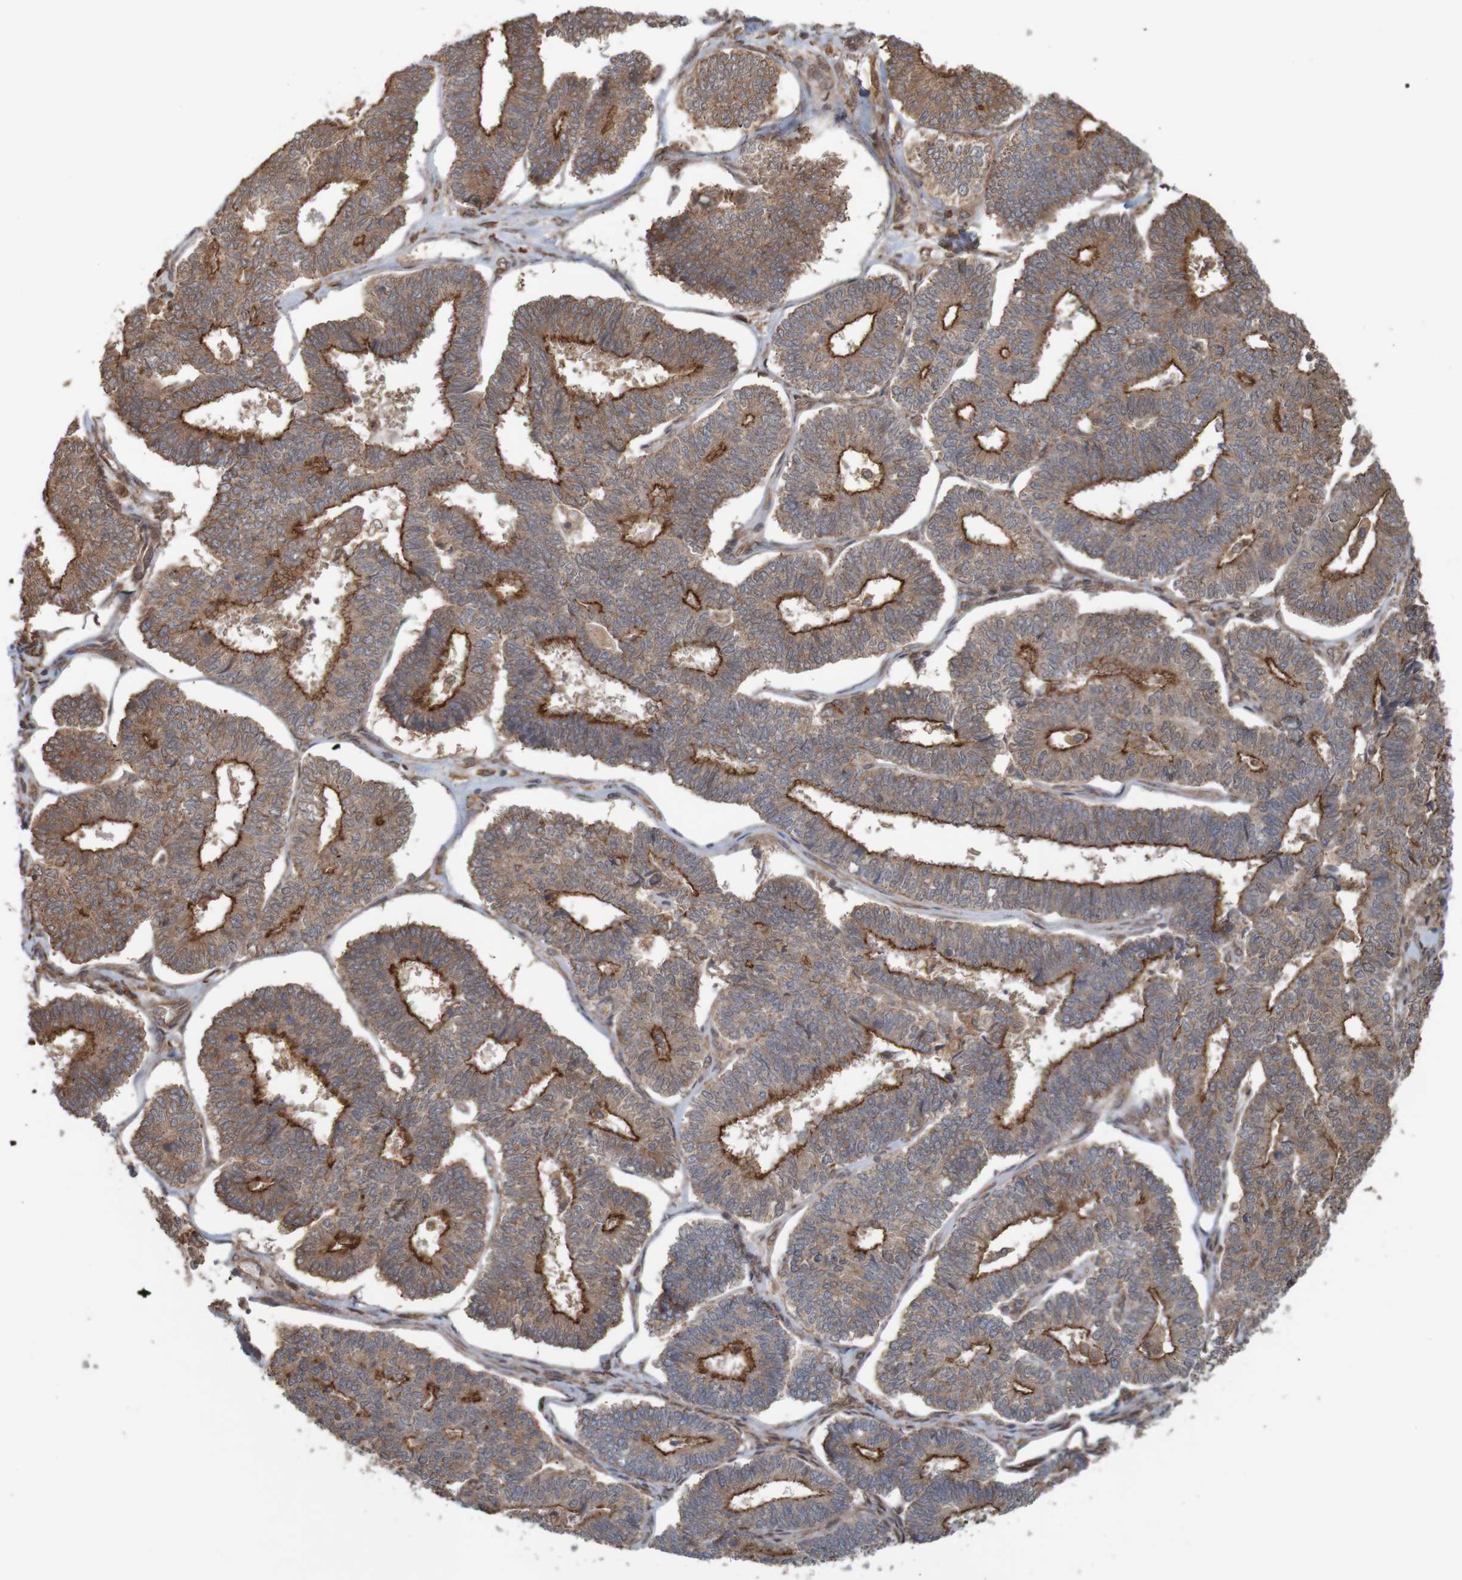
{"staining": {"intensity": "moderate", "quantity": ">75%", "location": "cytoplasmic/membranous"}, "tissue": "endometrial cancer", "cell_type": "Tumor cells", "image_type": "cancer", "snomed": [{"axis": "morphology", "description": "Adenocarcinoma, NOS"}, {"axis": "topography", "description": "Endometrium"}], "caption": "Adenocarcinoma (endometrial) tissue reveals moderate cytoplasmic/membranous expression in about >75% of tumor cells (brown staining indicates protein expression, while blue staining denotes nuclei).", "gene": "ARHGEF11", "patient": {"sex": "female", "age": 70}}